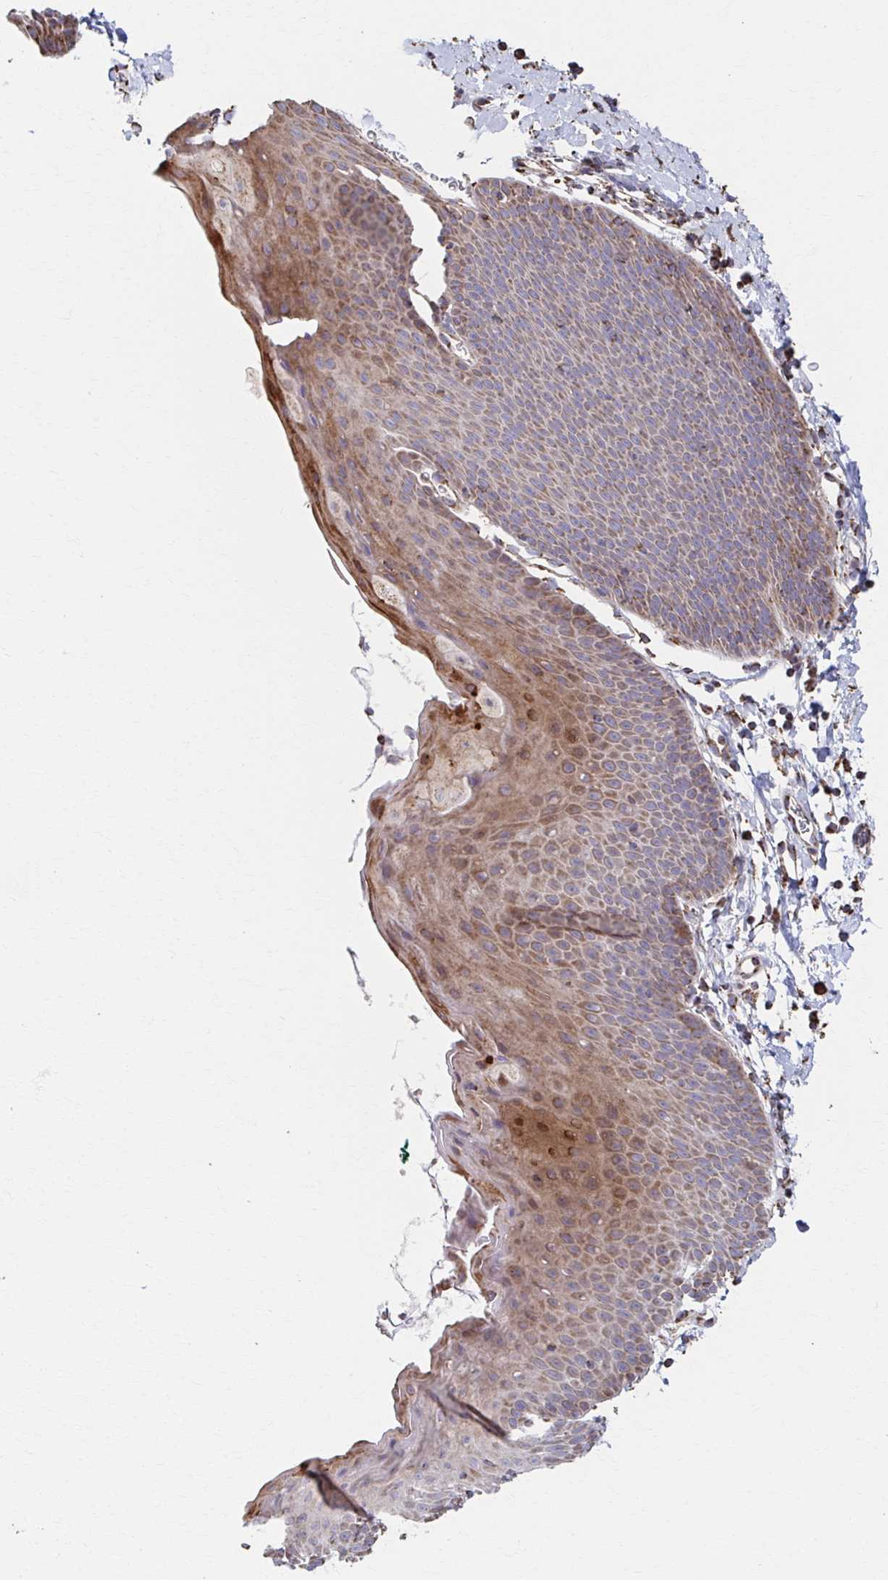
{"staining": {"intensity": "moderate", "quantity": ">75%", "location": "cytoplasmic/membranous"}, "tissue": "skin", "cell_type": "Epidermal cells", "image_type": "normal", "snomed": [{"axis": "morphology", "description": "Normal tissue, NOS"}, {"axis": "topography", "description": "Anal"}], "caption": "Immunohistochemistry photomicrograph of benign human skin stained for a protein (brown), which exhibits medium levels of moderate cytoplasmic/membranous expression in approximately >75% of epidermal cells.", "gene": "SAT1", "patient": {"sex": "male", "age": 53}}